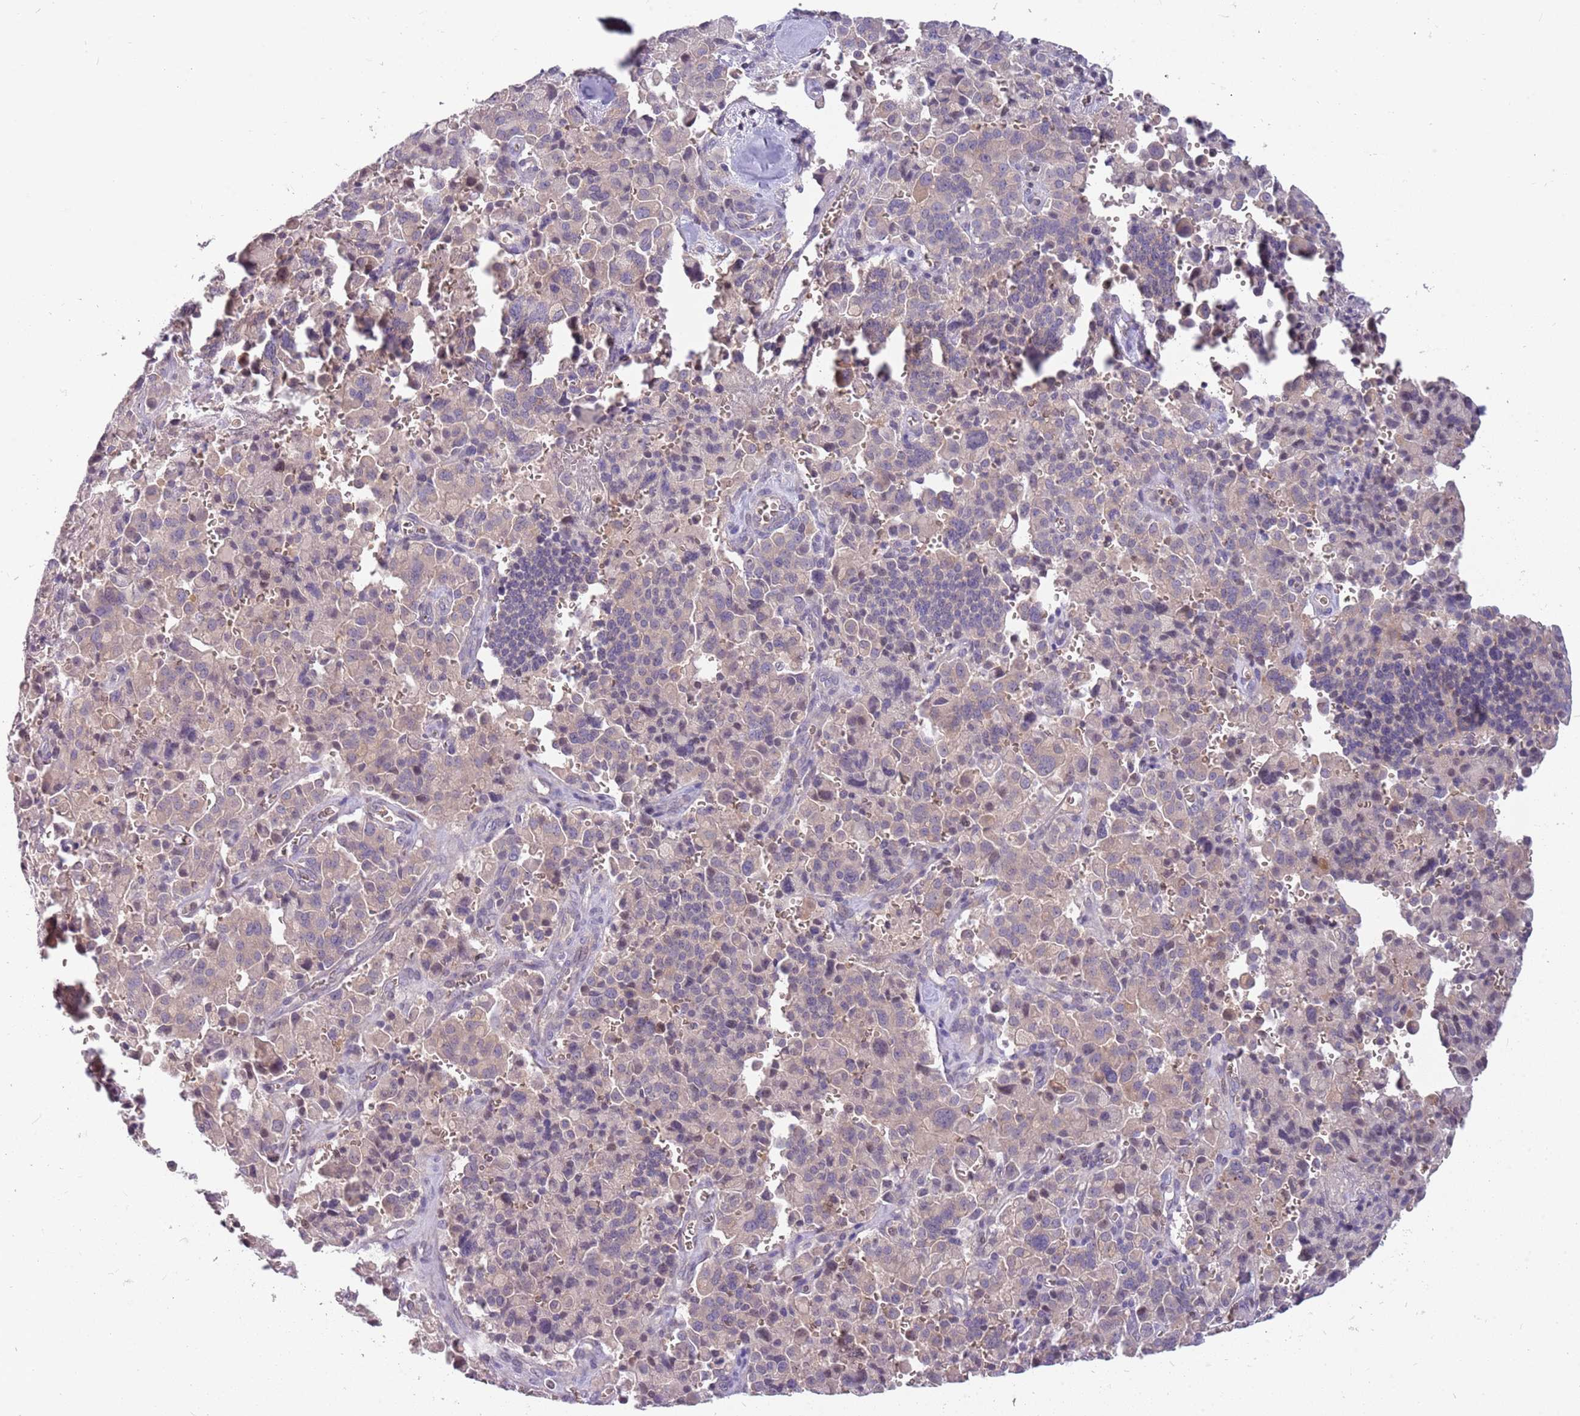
{"staining": {"intensity": "weak", "quantity": "<25%", "location": "cytoplasmic/membranous"}, "tissue": "pancreatic cancer", "cell_type": "Tumor cells", "image_type": "cancer", "snomed": [{"axis": "morphology", "description": "Adenocarcinoma, NOS"}, {"axis": "topography", "description": "Pancreas"}], "caption": "A high-resolution photomicrograph shows immunohistochemistry (IHC) staining of pancreatic cancer (adenocarcinoma), which shows no significant positivity in tumor cells. (Stains: DAB (3,3'-diaminobenzidine) immunohistochemistry (IHC) with hematoxylin counter stain, Microscopy: brightfield microscopy at high magnification).", "gene": "ARHGEF5", "patient": {"sex": "male", "age": 65}}